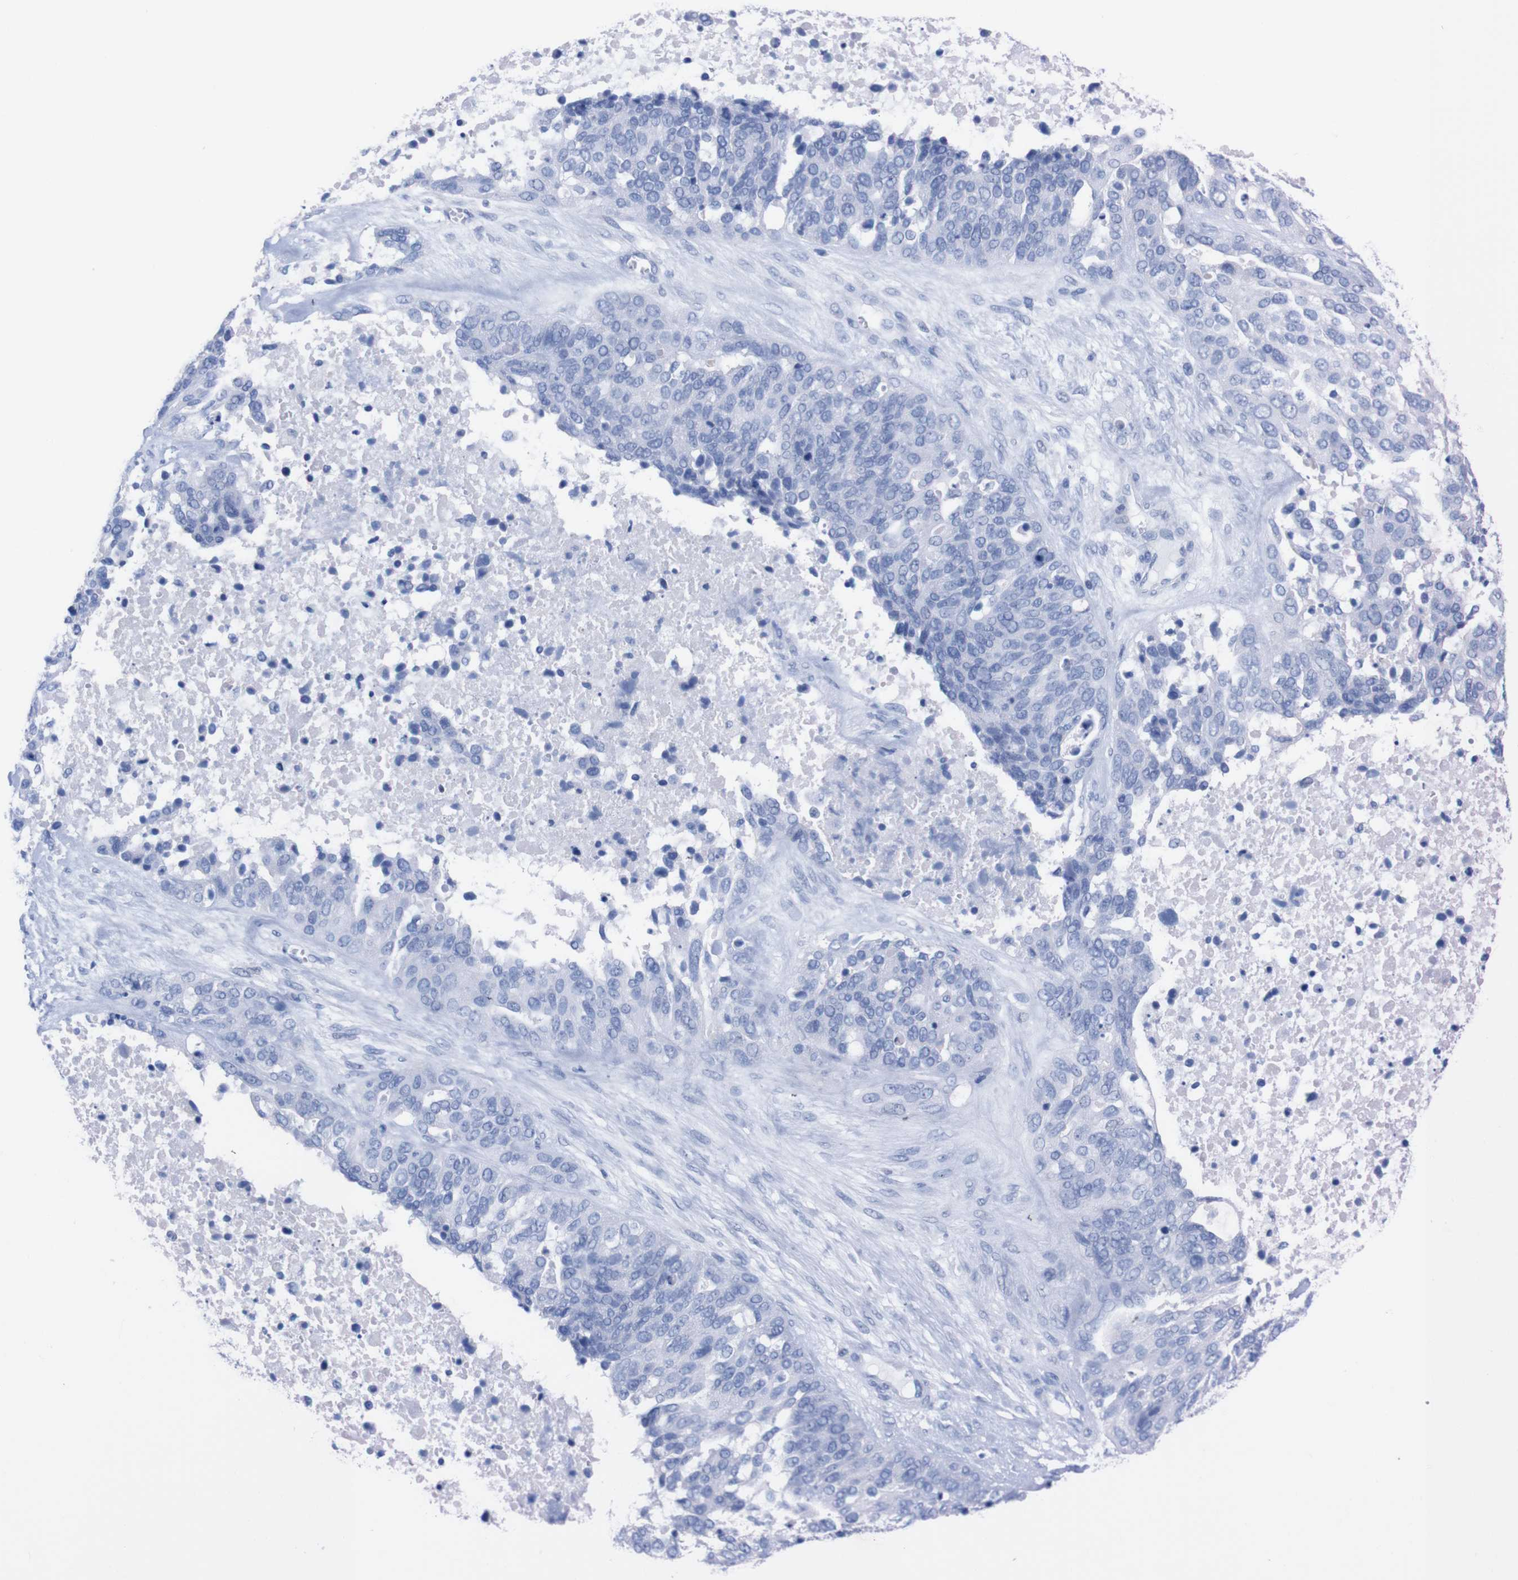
{"staining": {"intensity": "negative", "quantity": "none", "location": "none"}, "tissue": "ovarian cancer", "cell_type": "Tumor cells", "image_type": "cancer", "snomed": [{"axis": "morphology", "description": "Cystadenocarcinoma, serous, NOS"}, {"axis": "topography", "description": "Ovary"}], "caption": "This is an IHC photomicrograph of human ovarian cancer (serous cystadenocarcinoma). There is no staining in tumor cells.", "gene": "P2RY12", "patient": {"sex": "female", "age": 44}}